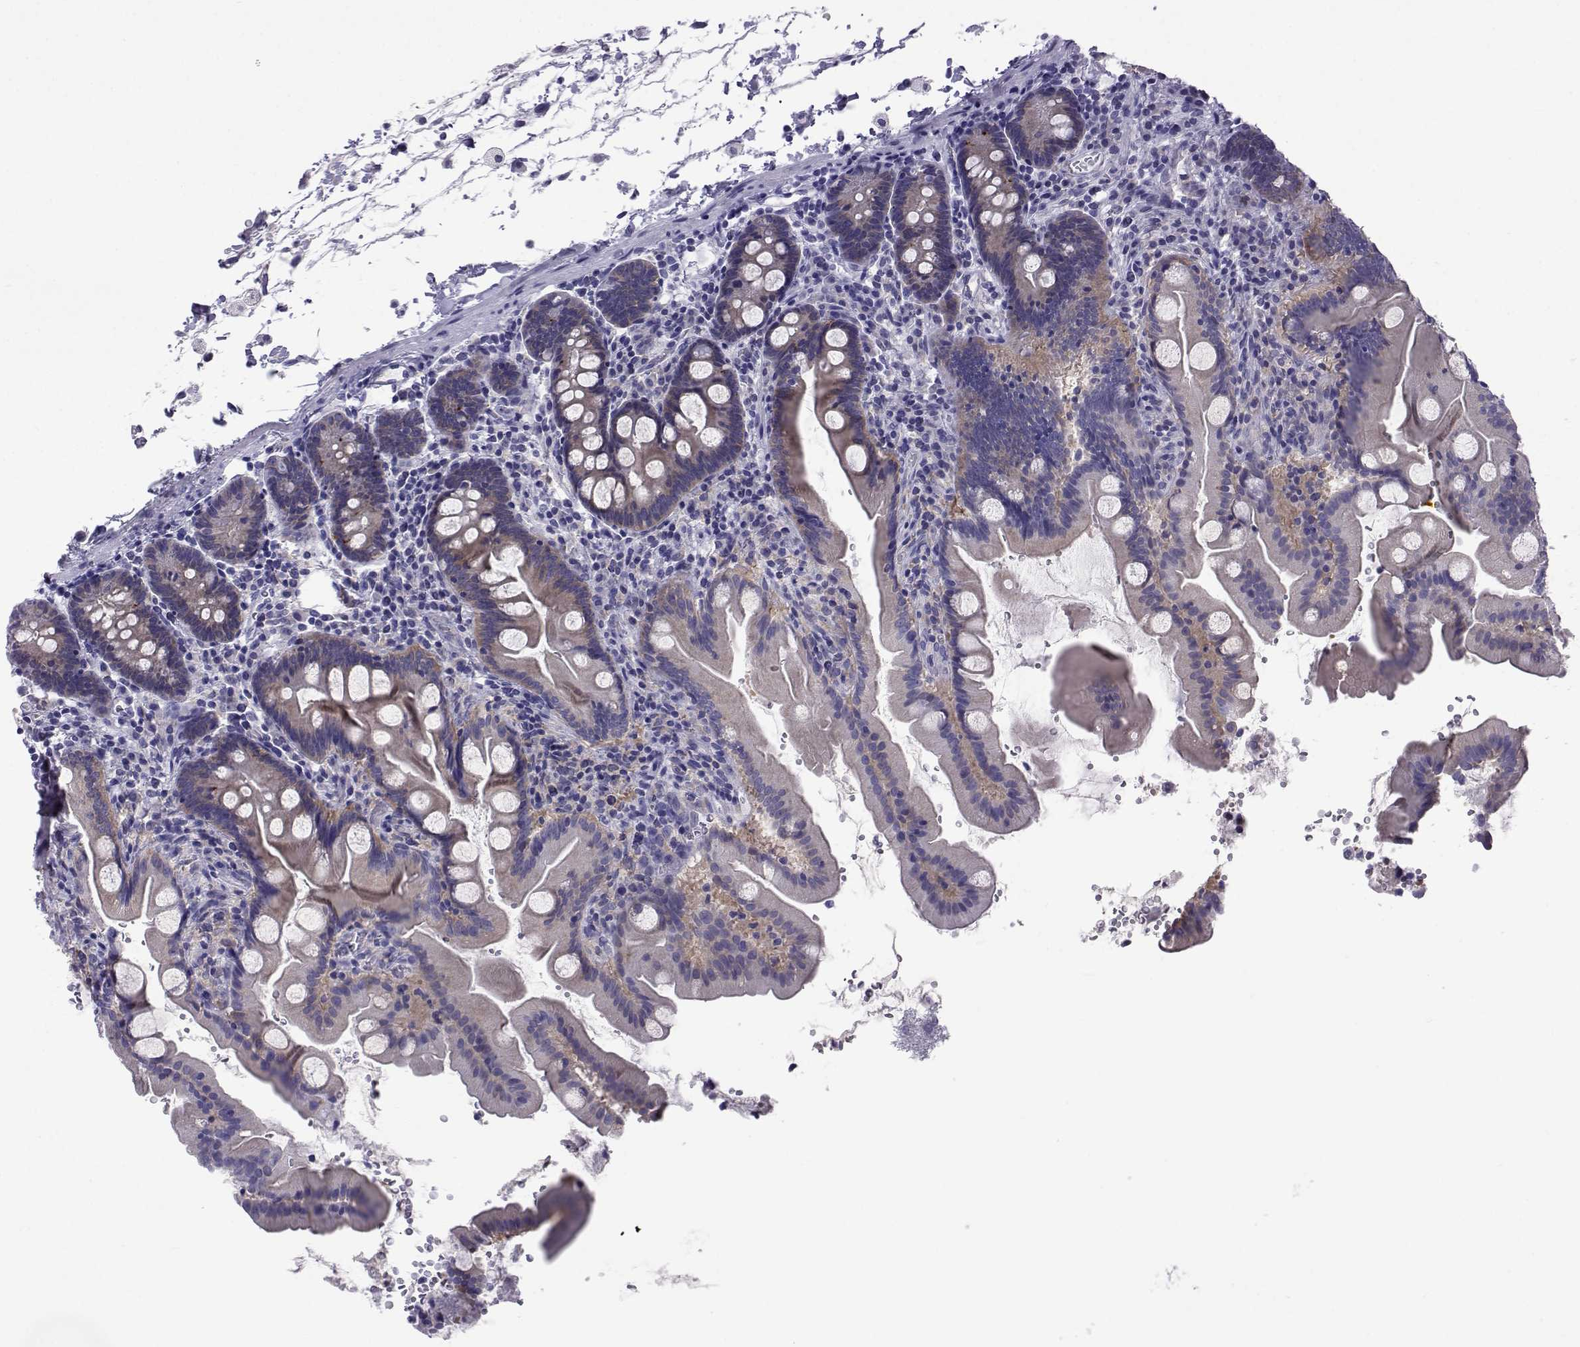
{"staining": {"intensity": "negative", "quantity": "none", "location": "none"}, "tissue": "small intestine", "cell_type": "Glandular cells", "image_type": "normal", "snomed": [{"axis": "morphology", "description": "Normal tissue, NOS"}, {"axis": "topography", "description": "Small intestine"}], "caption": "Immunohistochemistry photomicrograph of normal small intestine: human small intestine stained with DAB reveals no significant protein positivity in glandular cells.", "gene": "COL22A1", "patient": {"sex": "female", "age": 44}}